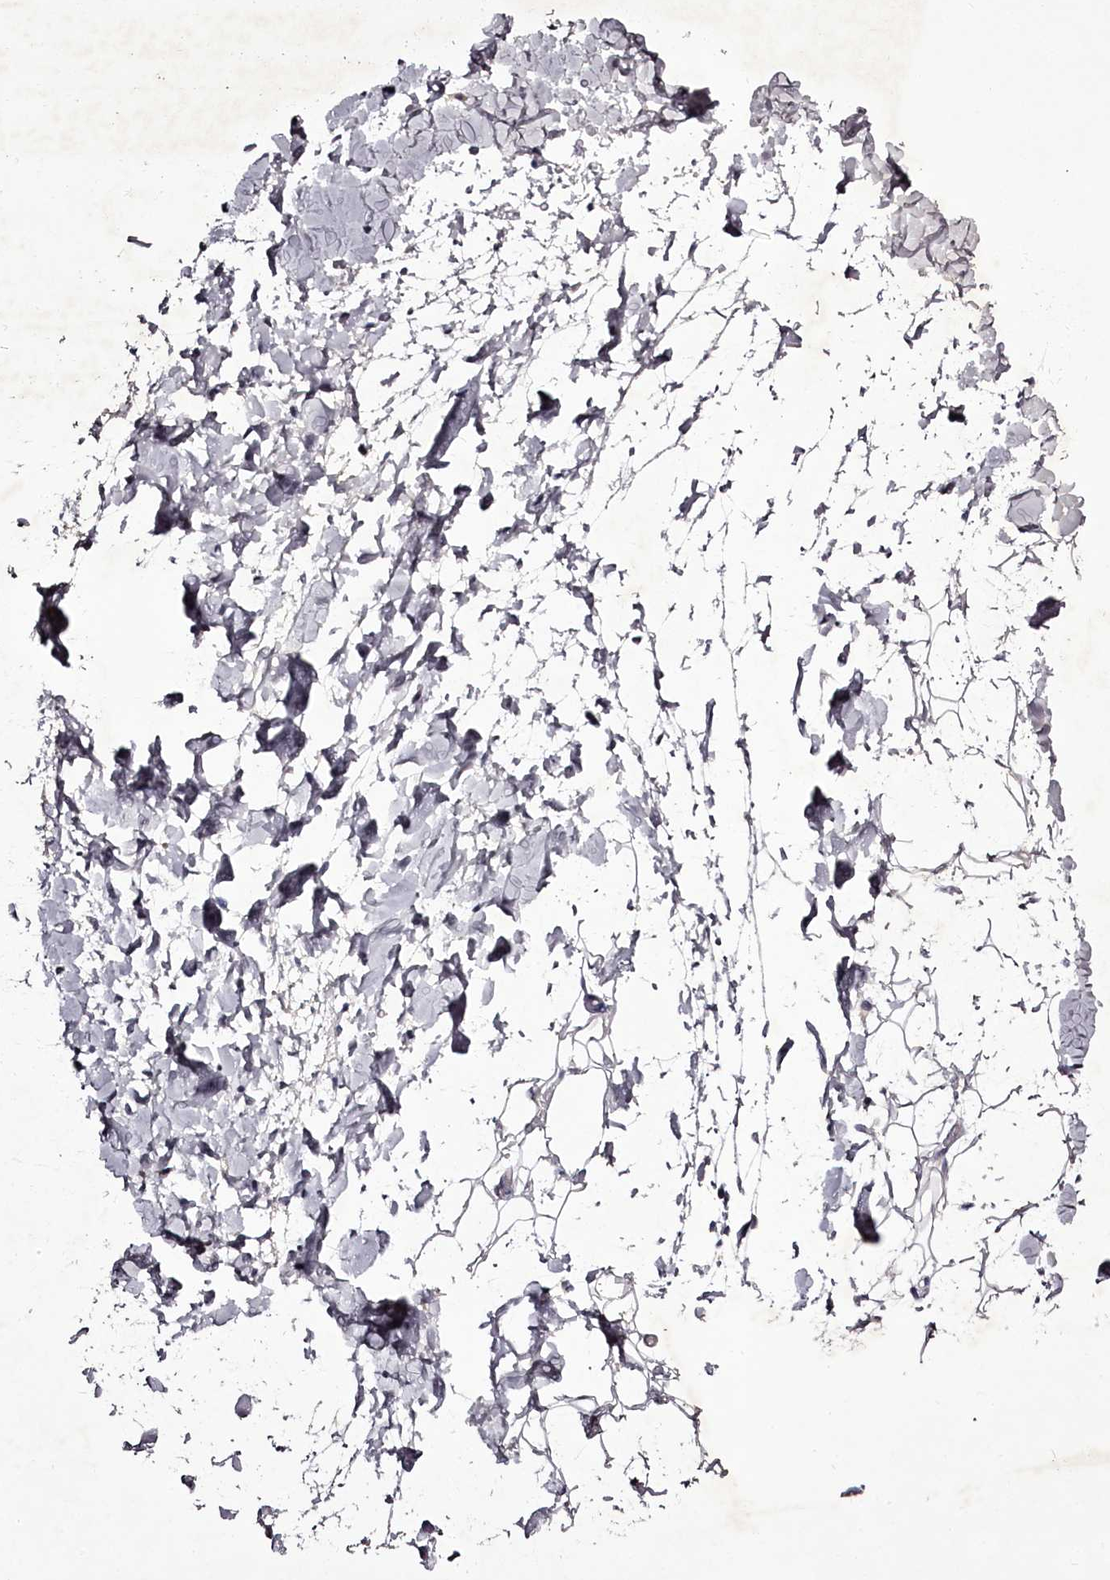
{"staining": {"intensity": "negative", "quantity": "none", "location": "none"}, "tissue": "adipose tissue", "cell_type": "Adipocytes", "image_type": "normal", "snomed": [{"axis": "morphology", "description": "Normal tissue, NOS"}, {"axis": "topography", "description": "Breast"}], "caption": "An IHC image of benign adipose tissue is shown. There is no staining in adipocytes of adipose tissue.", "gene": "RBMXL2", "patient": {"sex": "female", "age": 26}}